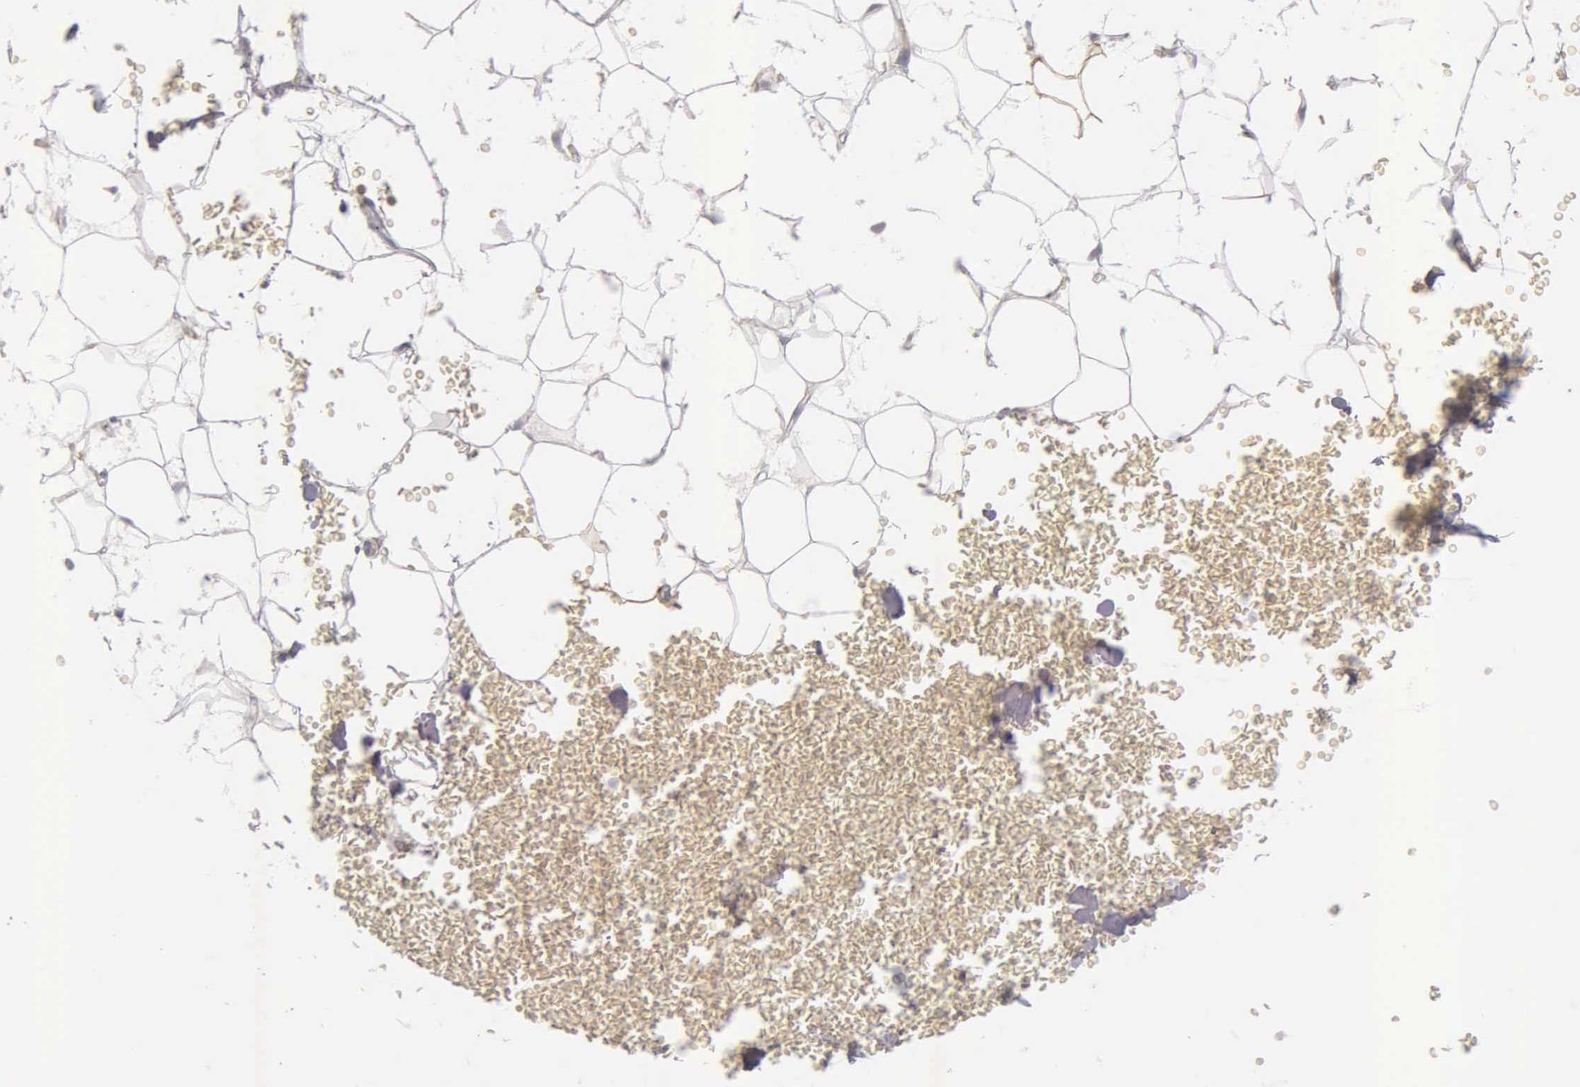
{"staining": {"intensity": "negative", "quantity": "none", "location": "none"}, "tissue": "adipose tissue", "cell_type": "Adipocytes", "image_type": "normal", "snomed": [{"axis": "morphology", "description": "Normal tissue, NOS"}, {"axis": "morphology", "description": "Inflammation, NOS"}, {"axis": "topography", "description": "Lymph node"}, {"axis": "topography", "description": "Peripheral nerve tissue"}], "caption": "Immunohistochemical staining of benign human adipose tissue reveals no significant expression in adipocytes. (DAB immunohistochemistry, high magnification).", "gene": "CD3E", "patient": {"sex": "male", "age": 52}}